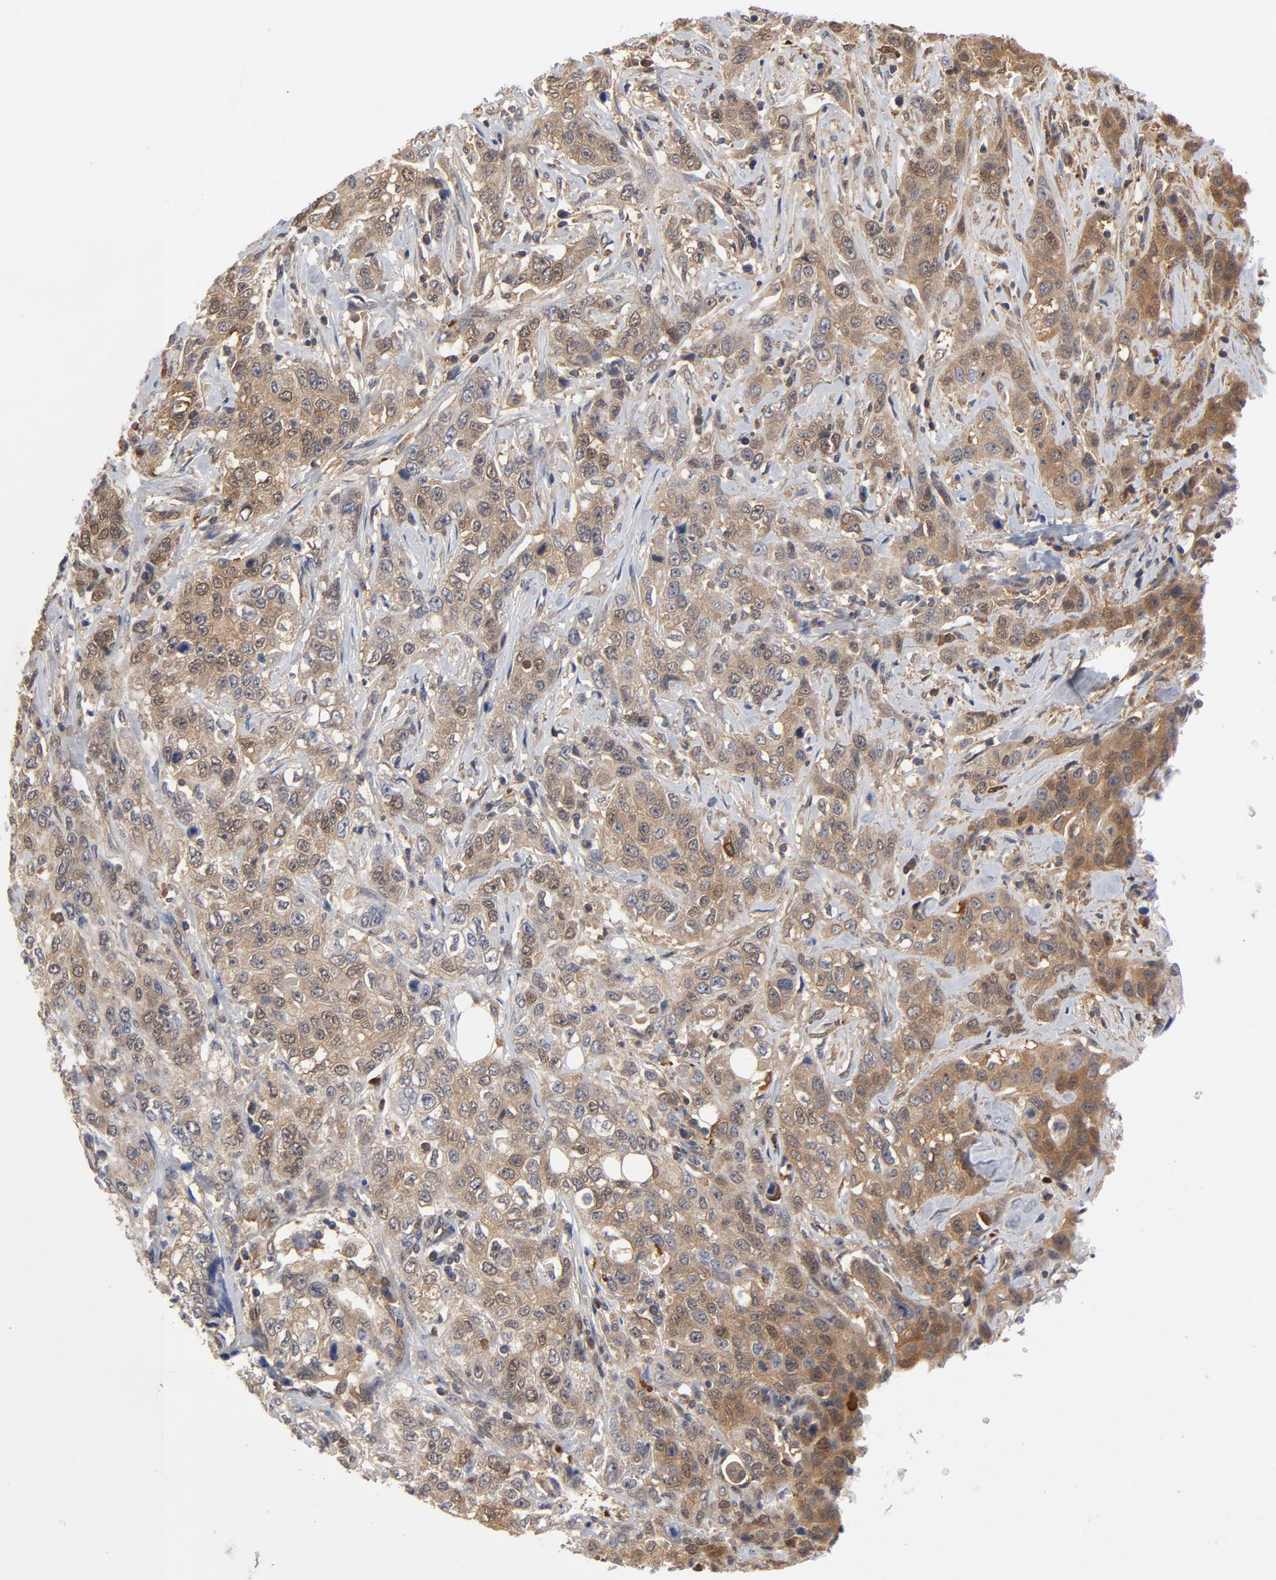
{"staining": {"intensity": "moderate", "quantity": "25%-75%", "location": "cytoplasmic/membranous"}, "tissue": "stomach cancer", "cell_type": "Tumor cells", "image_type": "cancer", "snomed": [{"axis": "morphology", "description": "Adenocarcinoma, NOS"}, {"axis": "topography", "description": "Stomach"}], "caption": "DAB (3,3'-diaminobenzidine) immunohistochemical staining of human stomach adenocarcinoma shows moderate cytoplasmic/membranous protein staining in about 25%-75% of tumor cells. Nuclei are stained in blue.", "gene": "ASMTL", "patient": {"sex": "male", "age": 48}}